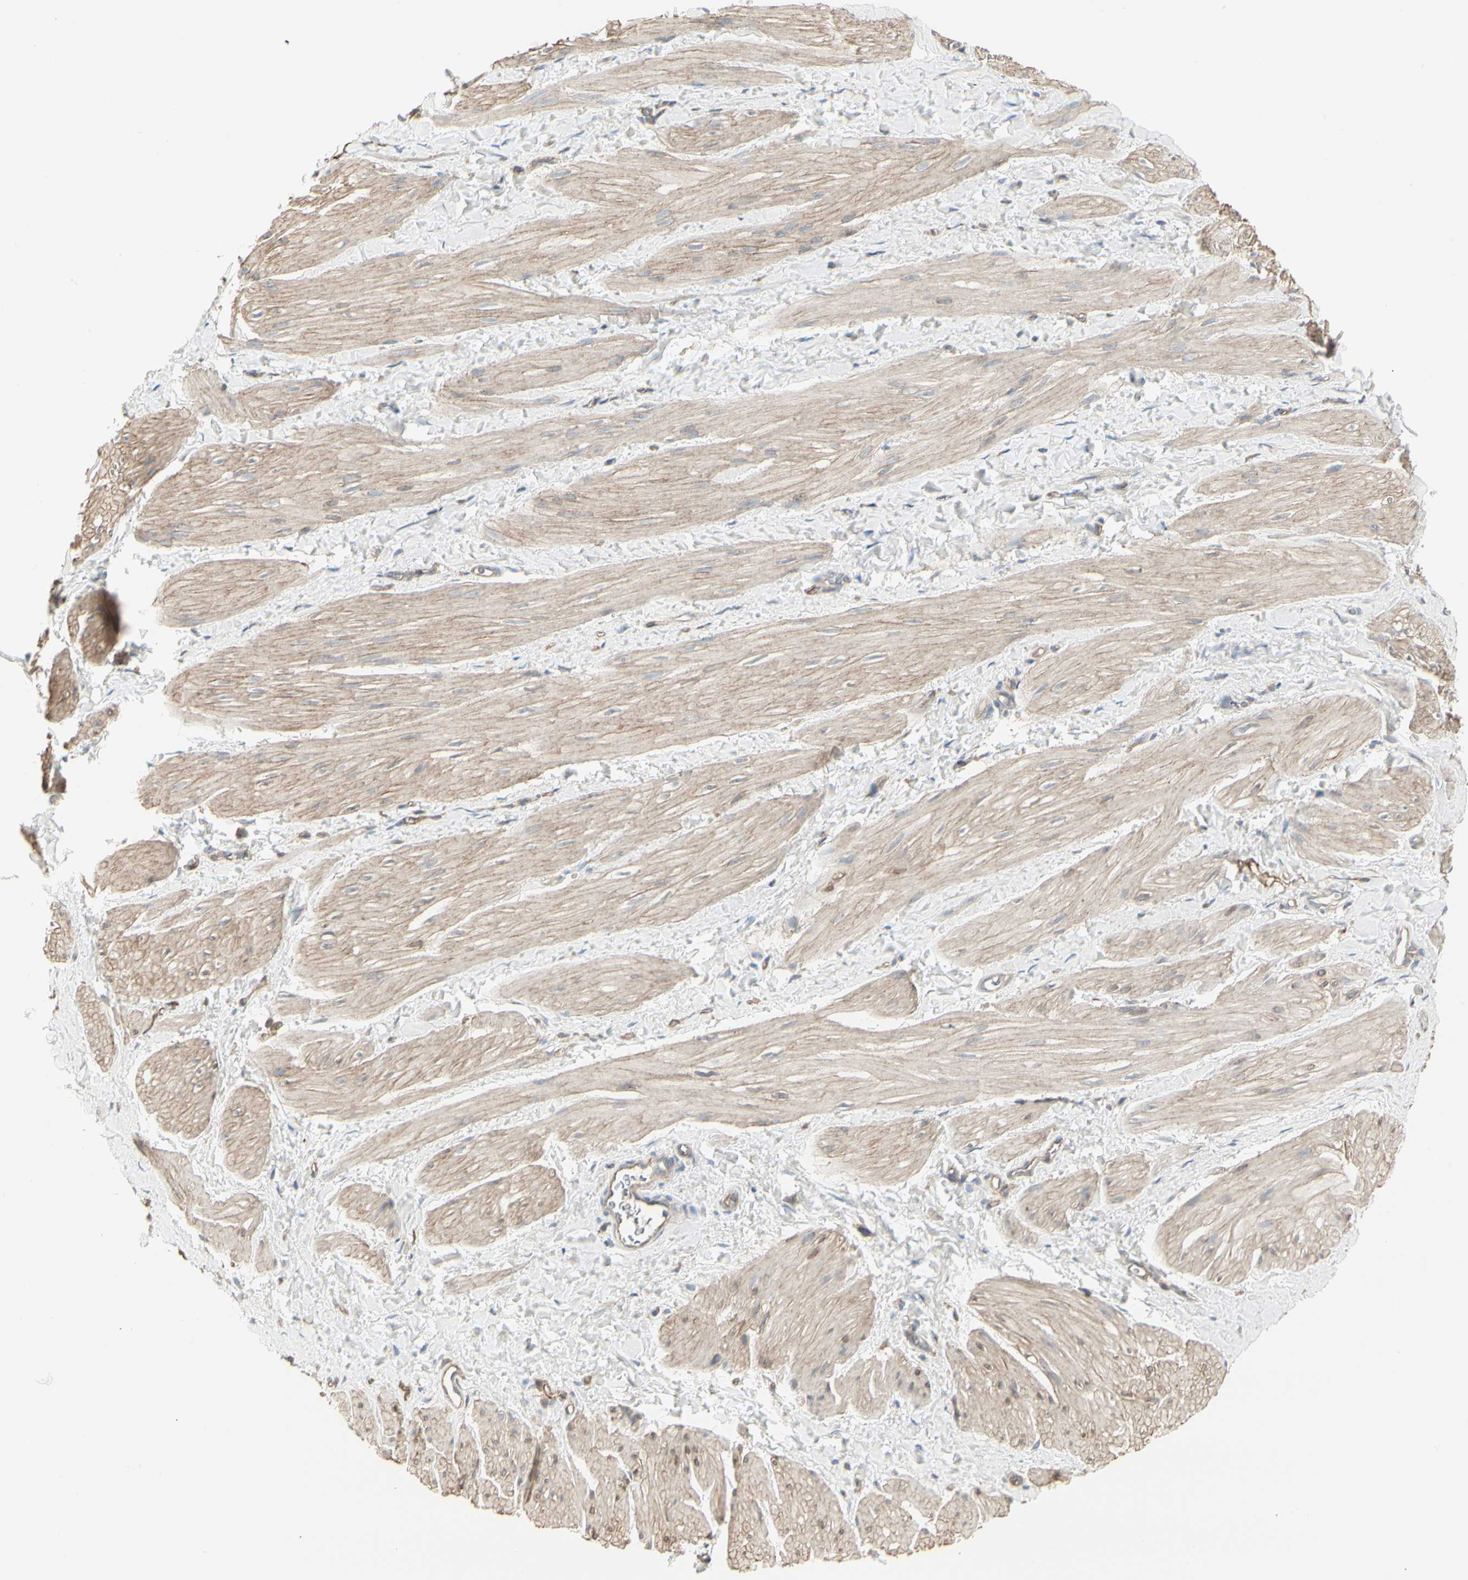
{"staining": {"intensity": "moderate", "quantity": ">75%", "location": "cytoplasmic/membranous"}, "tissue": "smooth muscle", "cell_type": "Smooth muscle cells", "image_type": "normal", "snomed": [{"axis": "morphology", "description": "Normal tissue, NOS"}, {"axis": "topography", "description": "Smooth muscle"}], "caption": "The immunohistochemical stain highlights moderate cytoplasmic/membranous expression in smooth muscle cells of normal smooth muscle. (Brightfield microscopy of DAB IHC at high magnification).", "gene": "ATP6V1B2", "patient": {"sex": "male", "age": 16}}